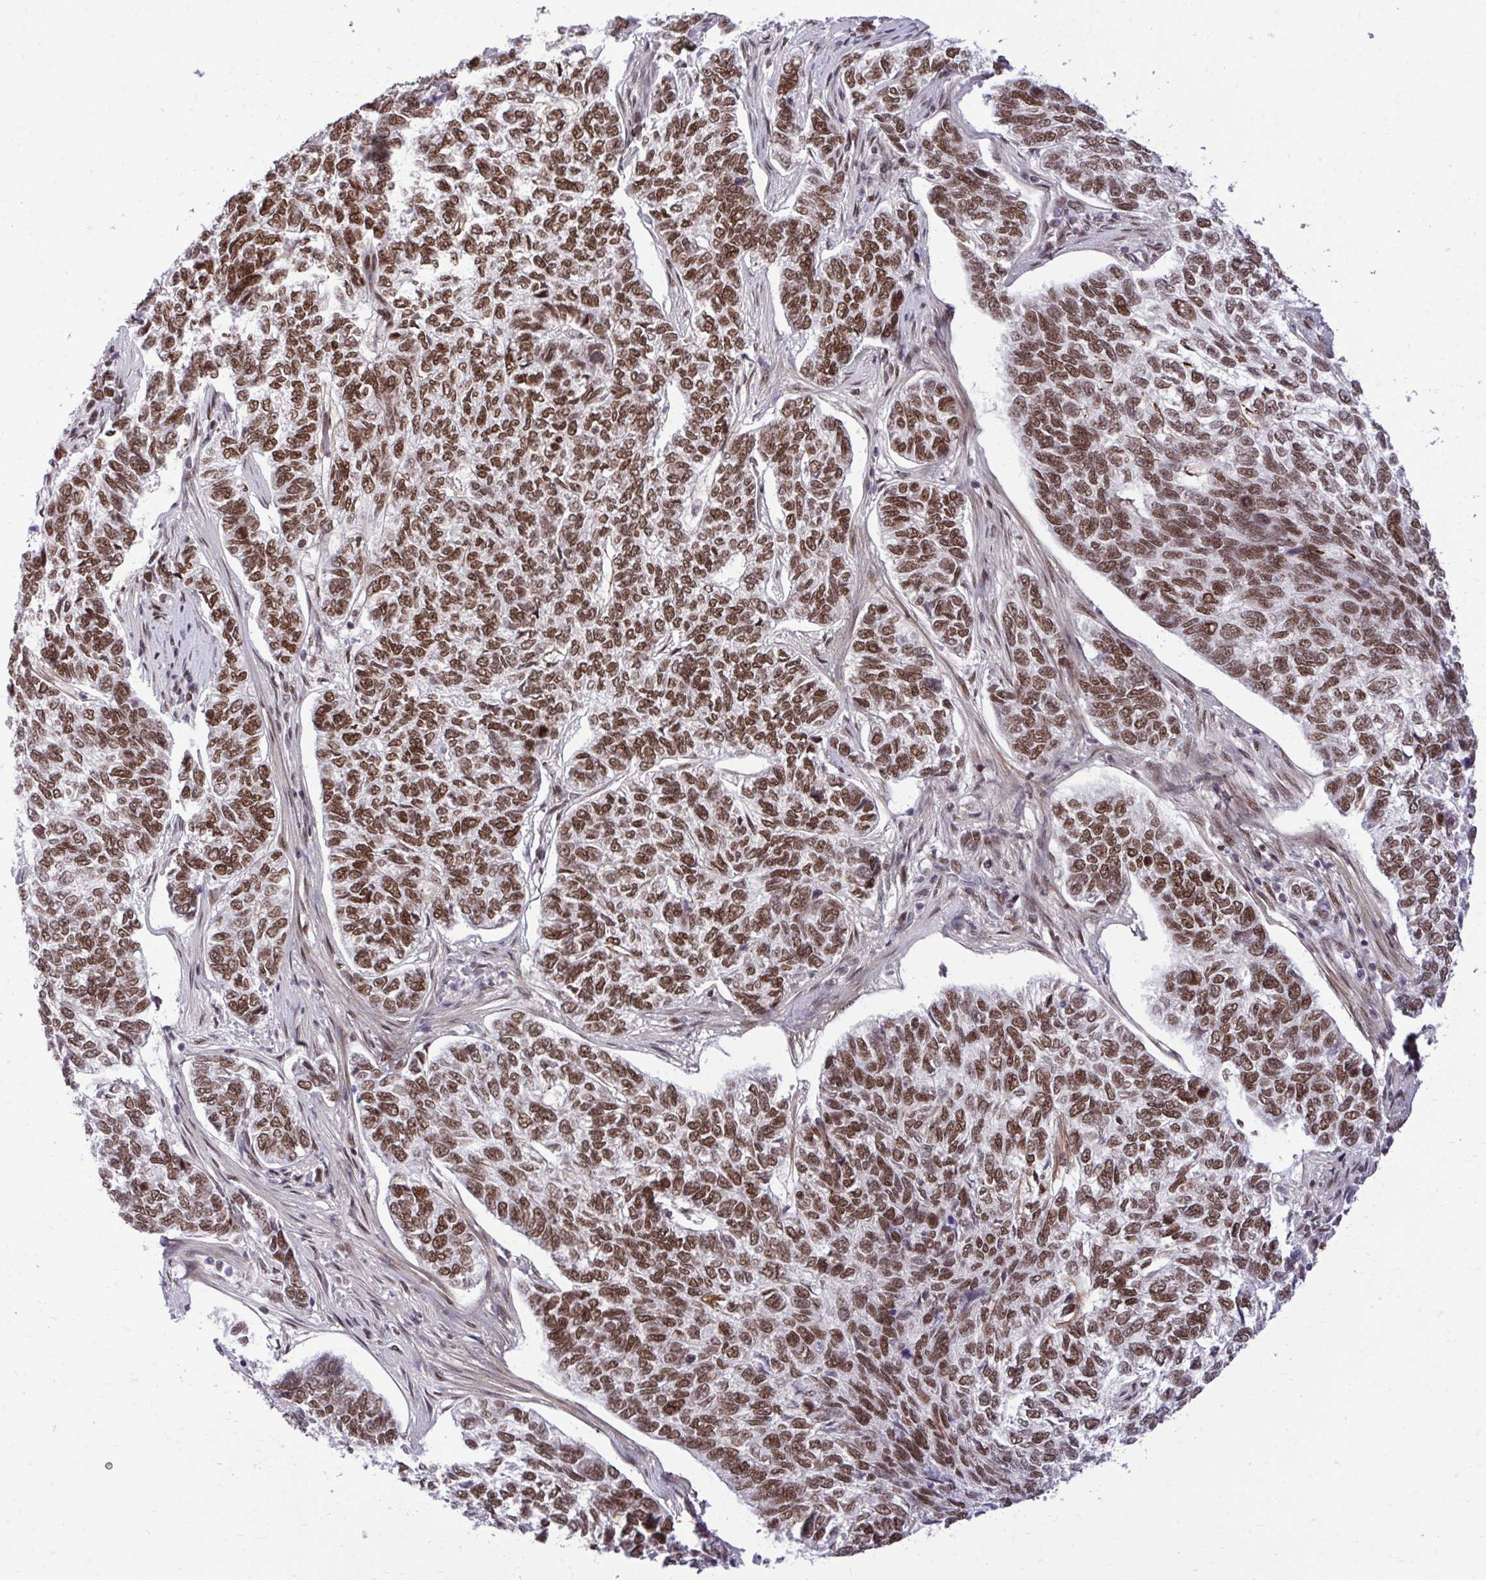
{"staining": {"intensity": "moderate", "quantity": ">75%", "location": "nuclear"}, "tissue": "skin cancer", "cell_type": "Tumor cells", "image_type": "cancer", "snomed": [{"axis": "morphology", "description": "Basal cell carcinoma"}, {"axis": "topography", "description": "Skin"}], "caption": "There is medium levels of moderate nuclear staining in tumor cells of basal cell carcinoma (skin), as demonstrated by immunohistochemical staining (brown color).", "gene": "CDYL", "patient": {"sex": "female", "age": 65}}